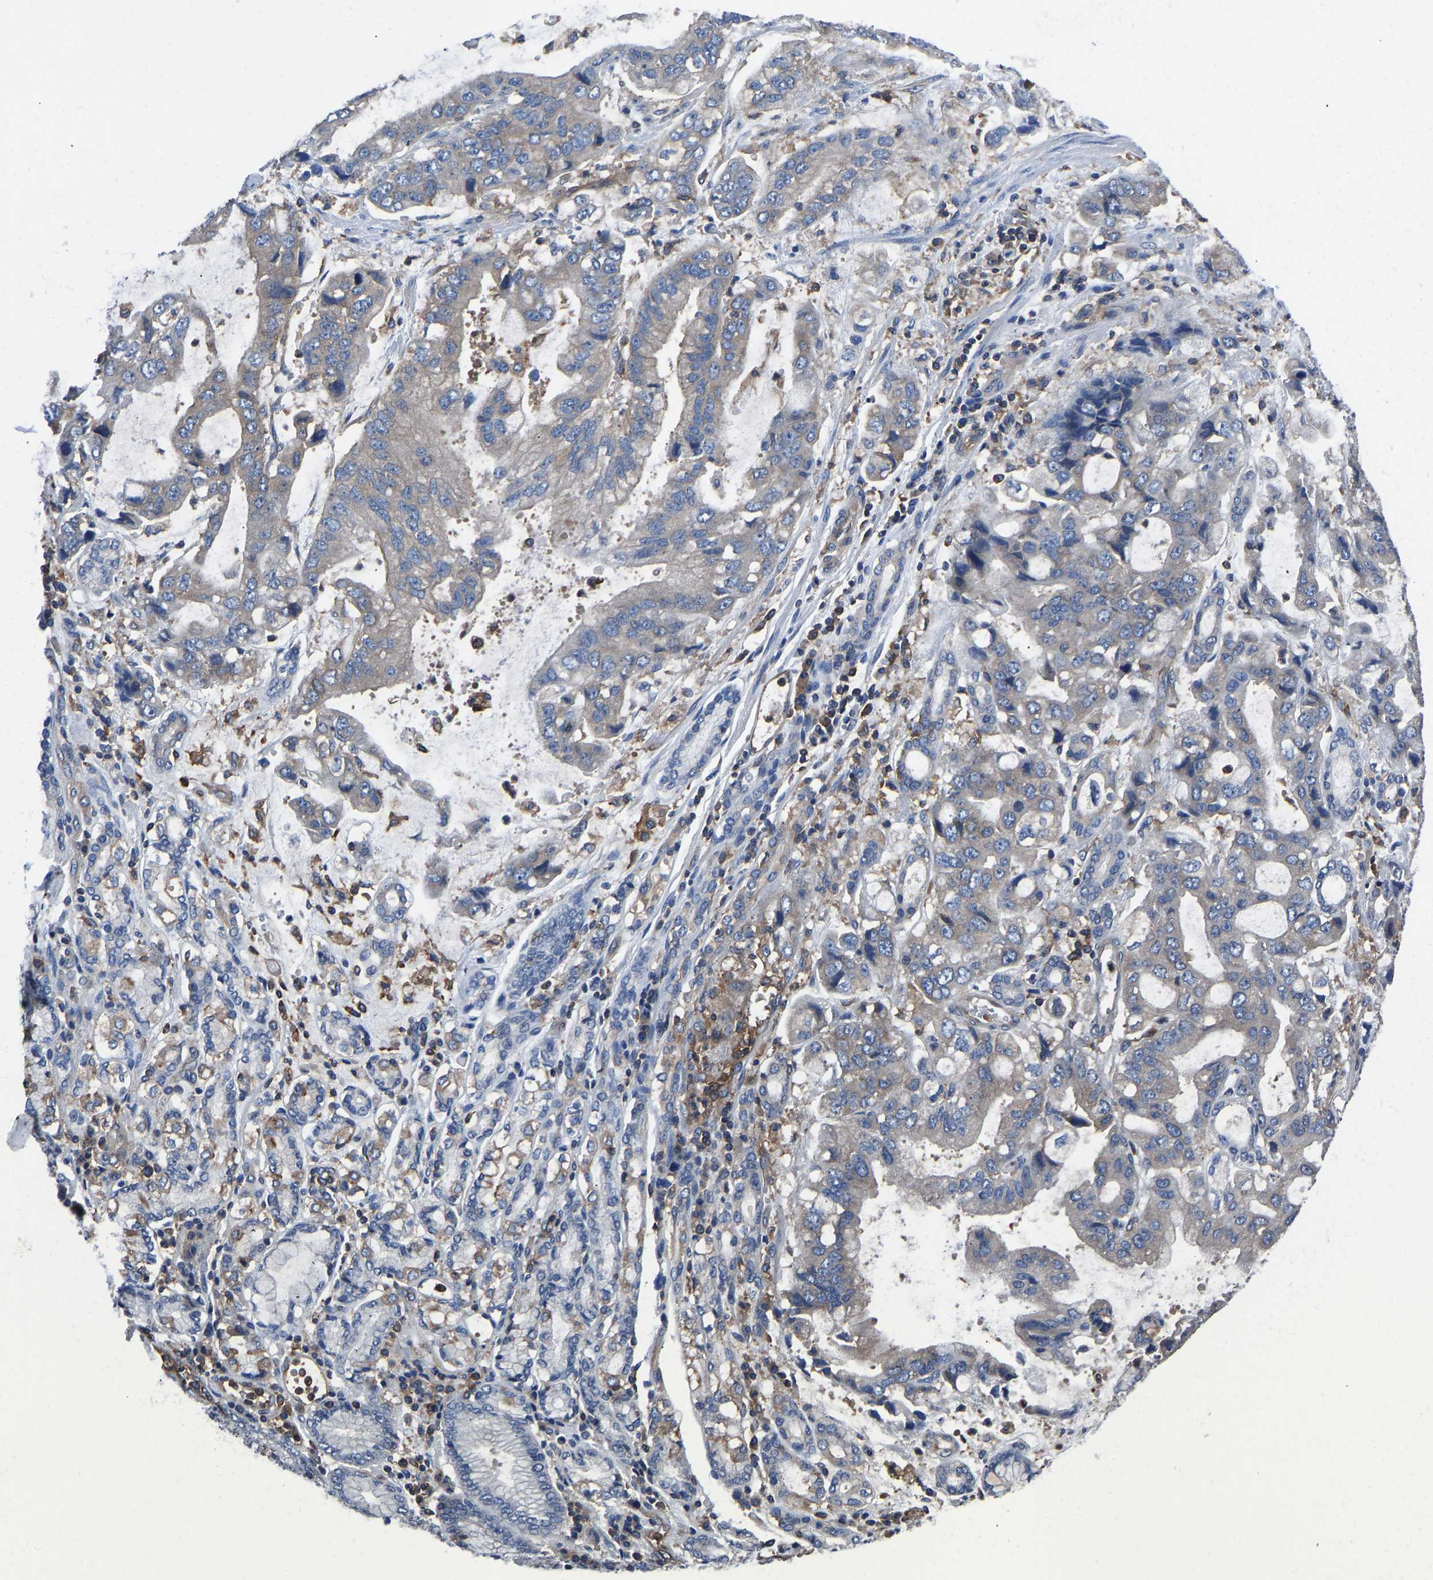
{"staining": {"intensity": "negative", "quantity": "none", "location": "none"}, "tissue": "stomach cancer", "cell_type": "Tumor cells", "image_type": "cancer", "snomed": [{"axis": "morphology", "description": "Normal tissue, NOS"}, {"axis": "morphology", "description": "Adenocarcinoma, NOS"}, {"axis": "topography", "description": "Stomach"}], "caption": "A micrograph of adenocarcinoma (stomach) stained for a protein reveals no brown staining in tumor cells.", "gene": "PRKAR1A", "patient": {"sex": "male", "age": 62}}